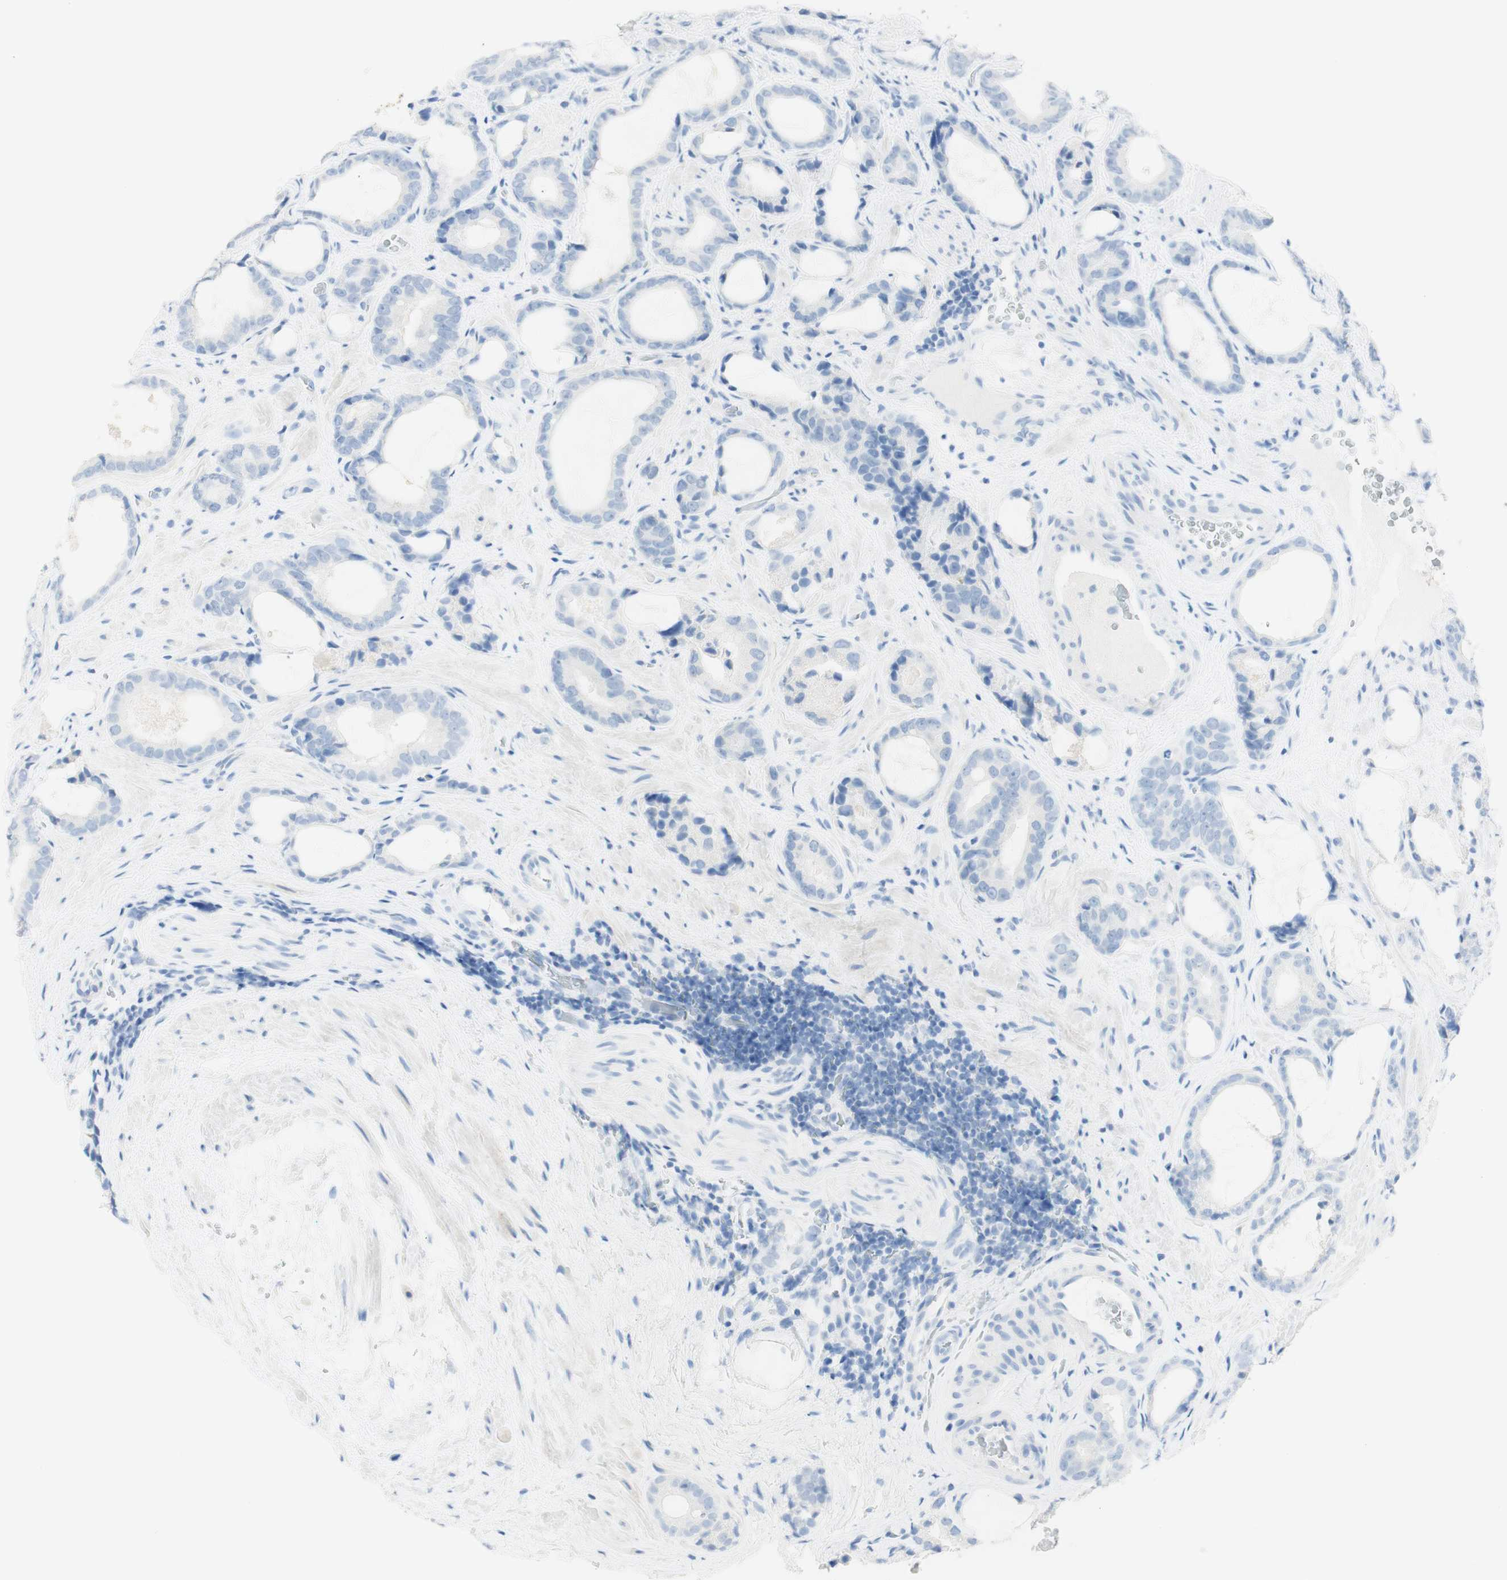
{"staining": {"intensity": "negative", "quantity": "none", "location": "none"}, "tissue": "prostate cancer", "cell_type": "Tumor cells", "image_type": "cancer", "snomed": [{"axis": "morphology", "description": "Adenocarcinoma, Low grade"}, {"axis": "topography", "description": "Prostate"}], "caption": "High magnification brightfield microscopy of prostate cancer (low-grade adenocarcinoma) stained with DAB (brown) and counterstained with hematoxylin (blue): tumor cells show no significant positivity.", "gene": "TPO", "patient": {"sex": "male", "age": 60}}